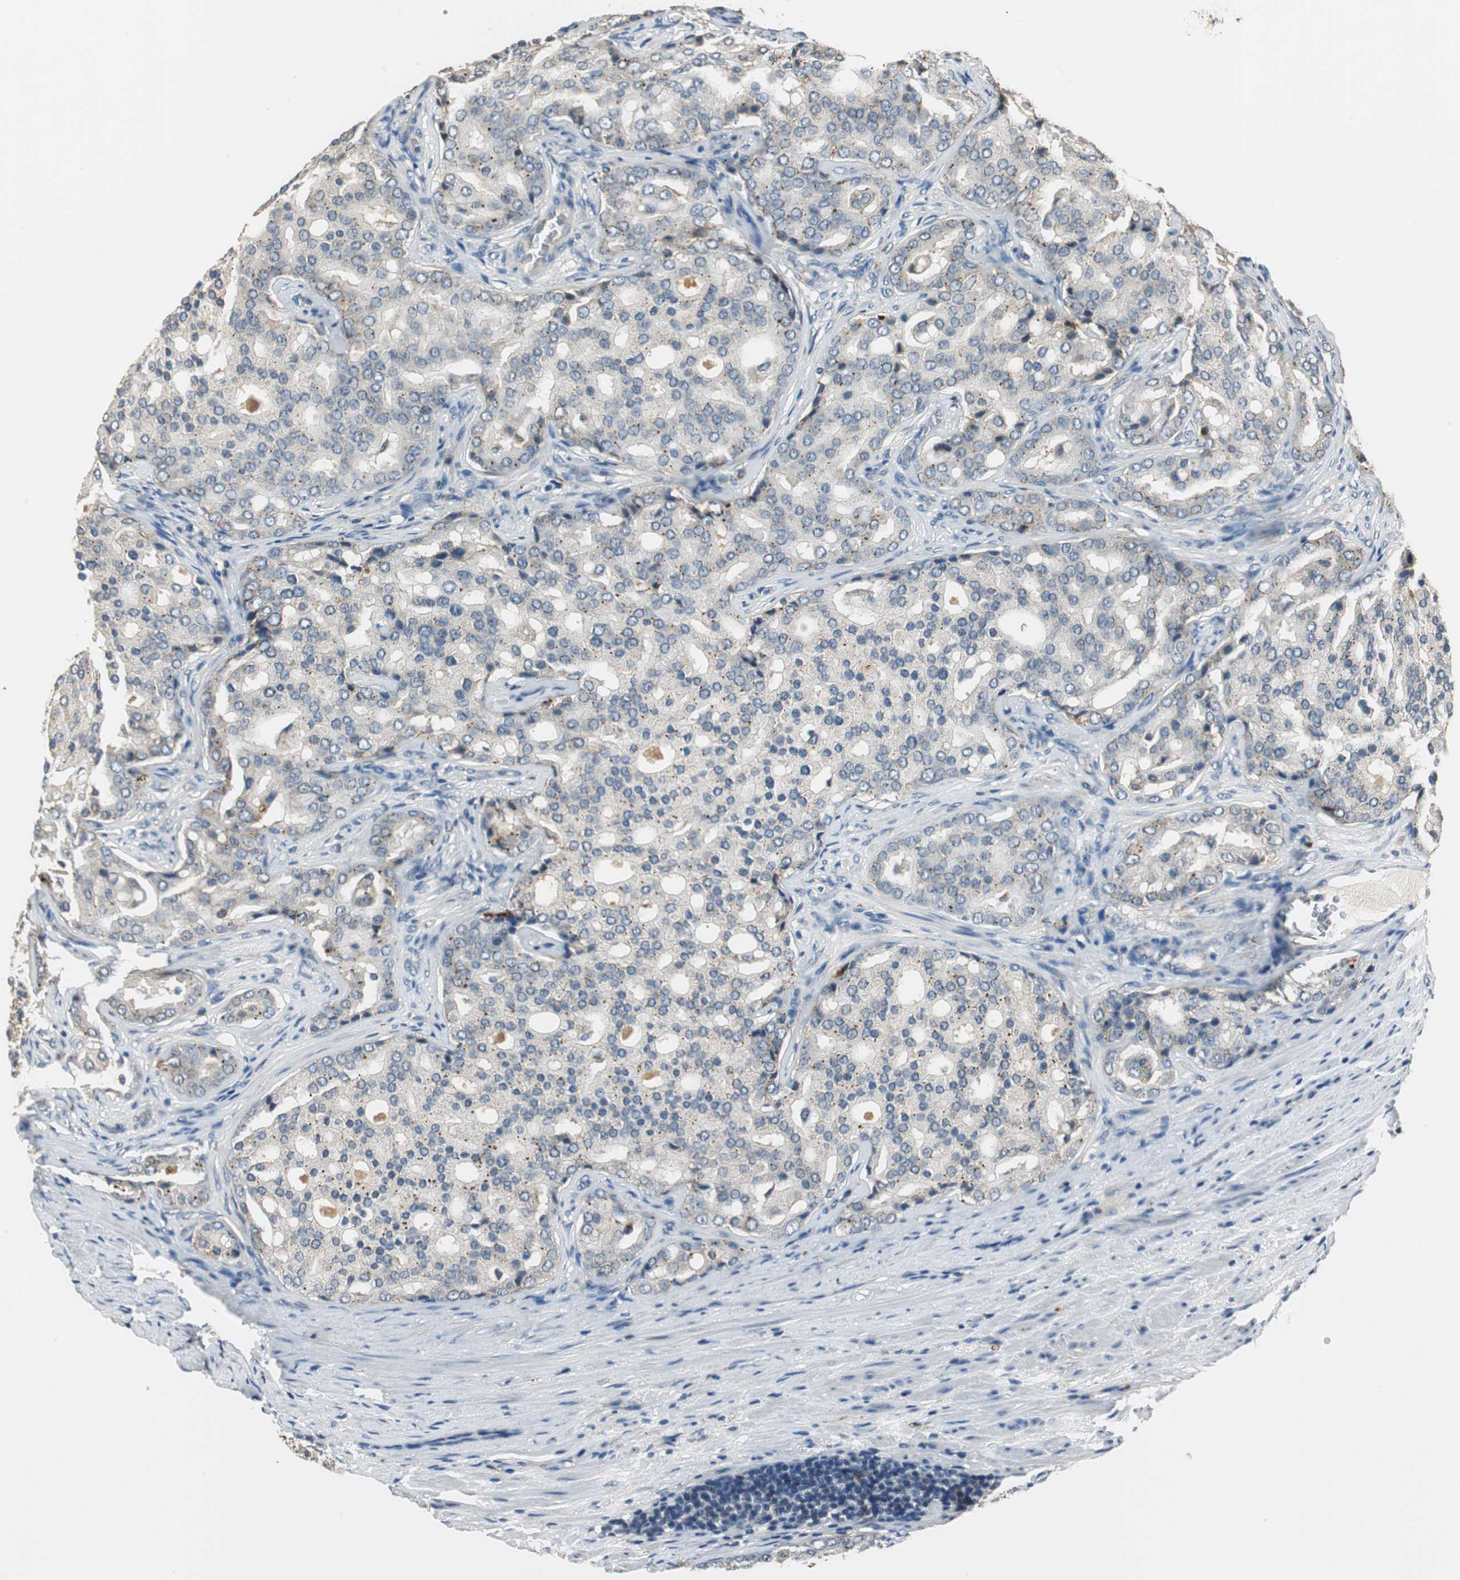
{"staining": {"intensity": "weak", "quantity": "25%-75%", "location": "cytoplasmic/membranous"}, "tissue": "prostate cancer", "cell_type": "Tumor cells", "image_type": "cancer", "snomed": [{"axis": "morphology", "description": "Adenocarcinoma, High grade"}, {"axis": "topography", "description": "Prostate"}], "caption": "A high-resolution histopathology image shows immunohistochemistry (IHC) staining of prostate high-grade adenocarcinoma, which demonstrates weak cytoplasmic/membranous staining in approximately 25%-75% of tumor cells. (DAB = brown stain, brightfield microscopy at high magnification).", "gene": "NIT1", "patient": {"sex": "male", "age": 64}}